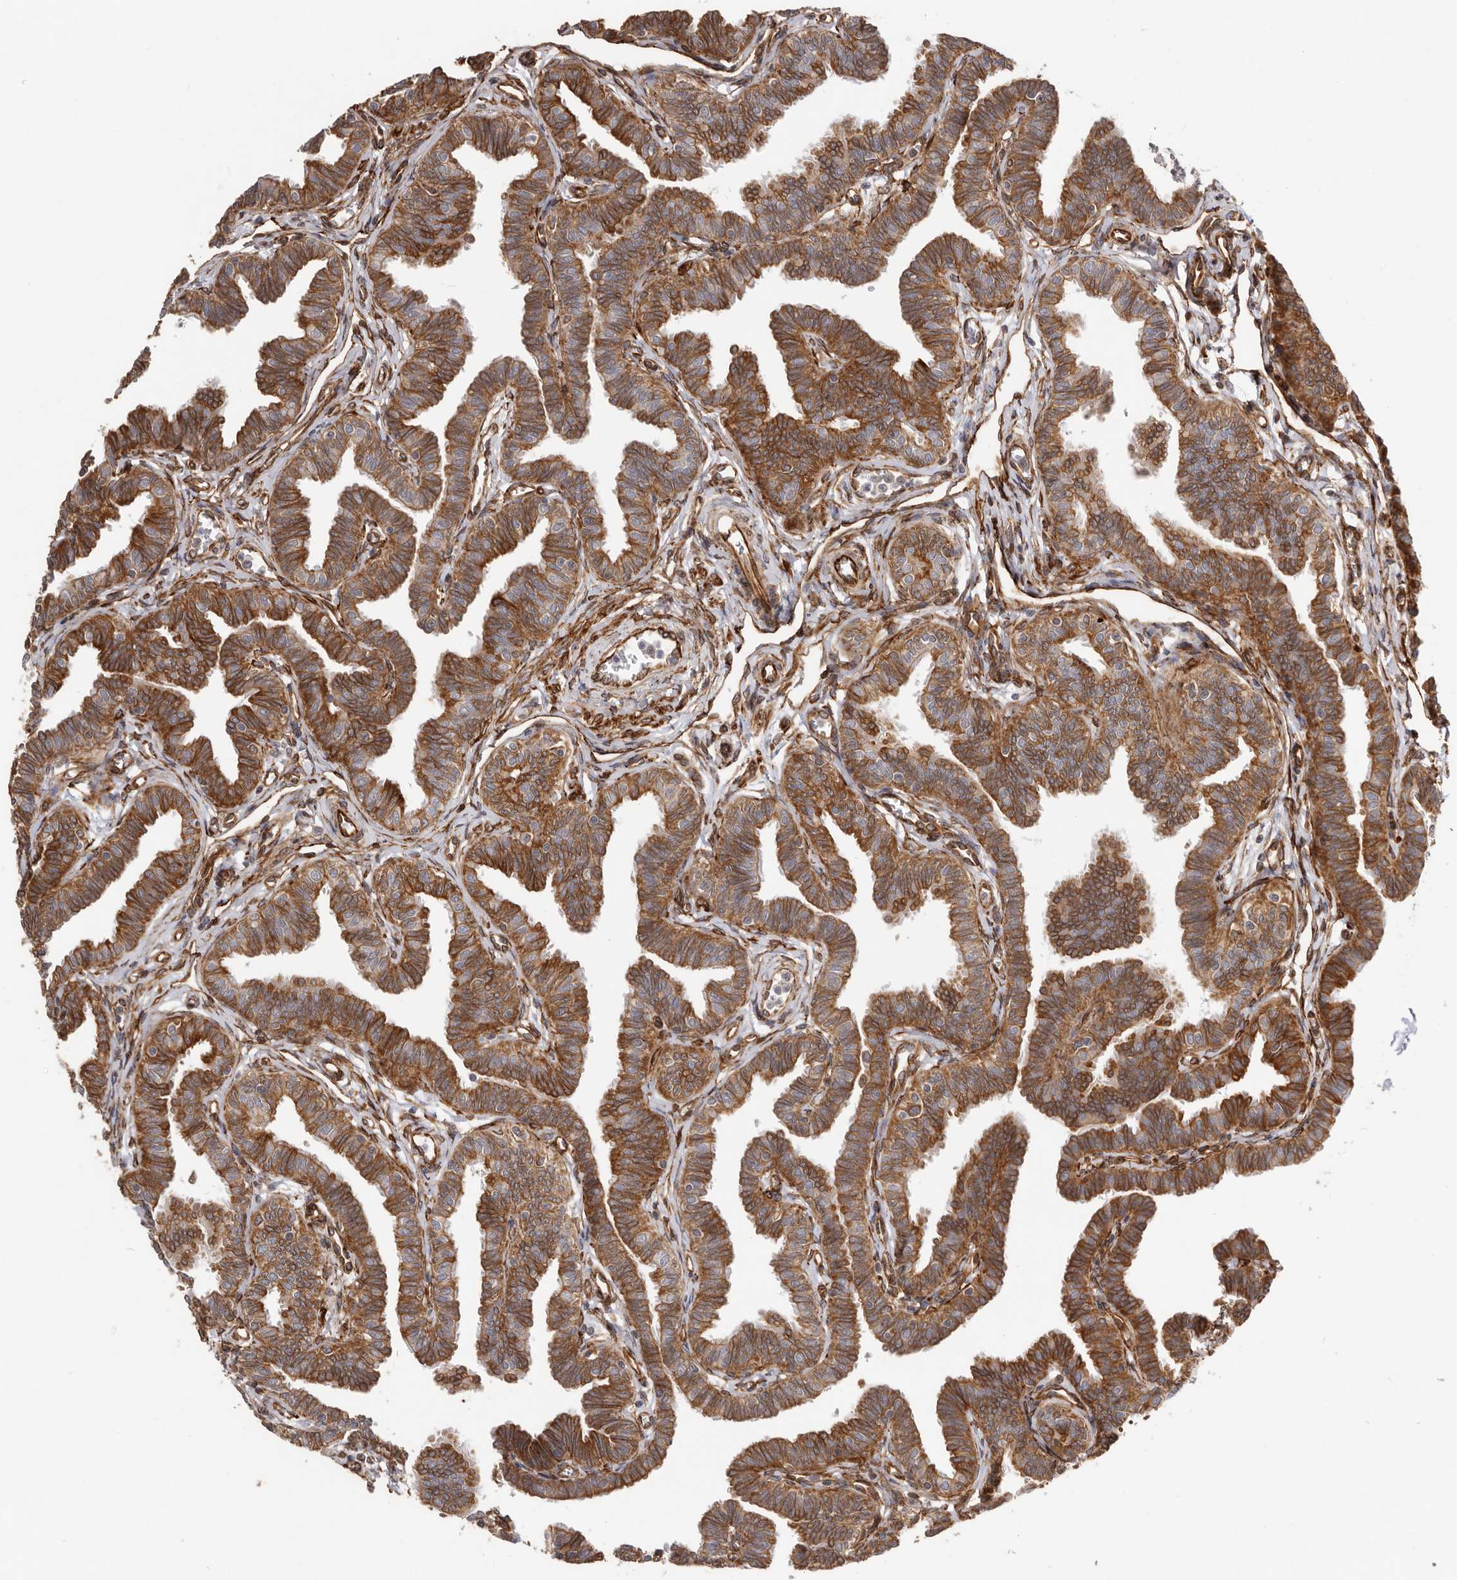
{"staining": {"intensity": "strong", "quantity": ">75%", "location": "cytoplasmic/membranous"}, "tissue": "fallopian tube", "cell_type": "Glandular cells", "image_type": "normal", "snomed": [{"axis": "morphology", "description": "Normal tissue, NOS"}, {"axis": "topography", "description": "Fallopian tube"}, {"axis": "topography", "description": "Ovary"}], "caption": "Protein expression analysis of unremarkable fallopian tube shows strong cytoplasmic/membranous positivity in about >75% of glandular cells. The staining is performed using DAB (3,3'-diaminobenzidine) brown chromogen to label protein expression. The nuclei are counter-stained blue using hematoxylin.", "gene": "WDTC1", "patient": {"sex": "female", "age": 23}}